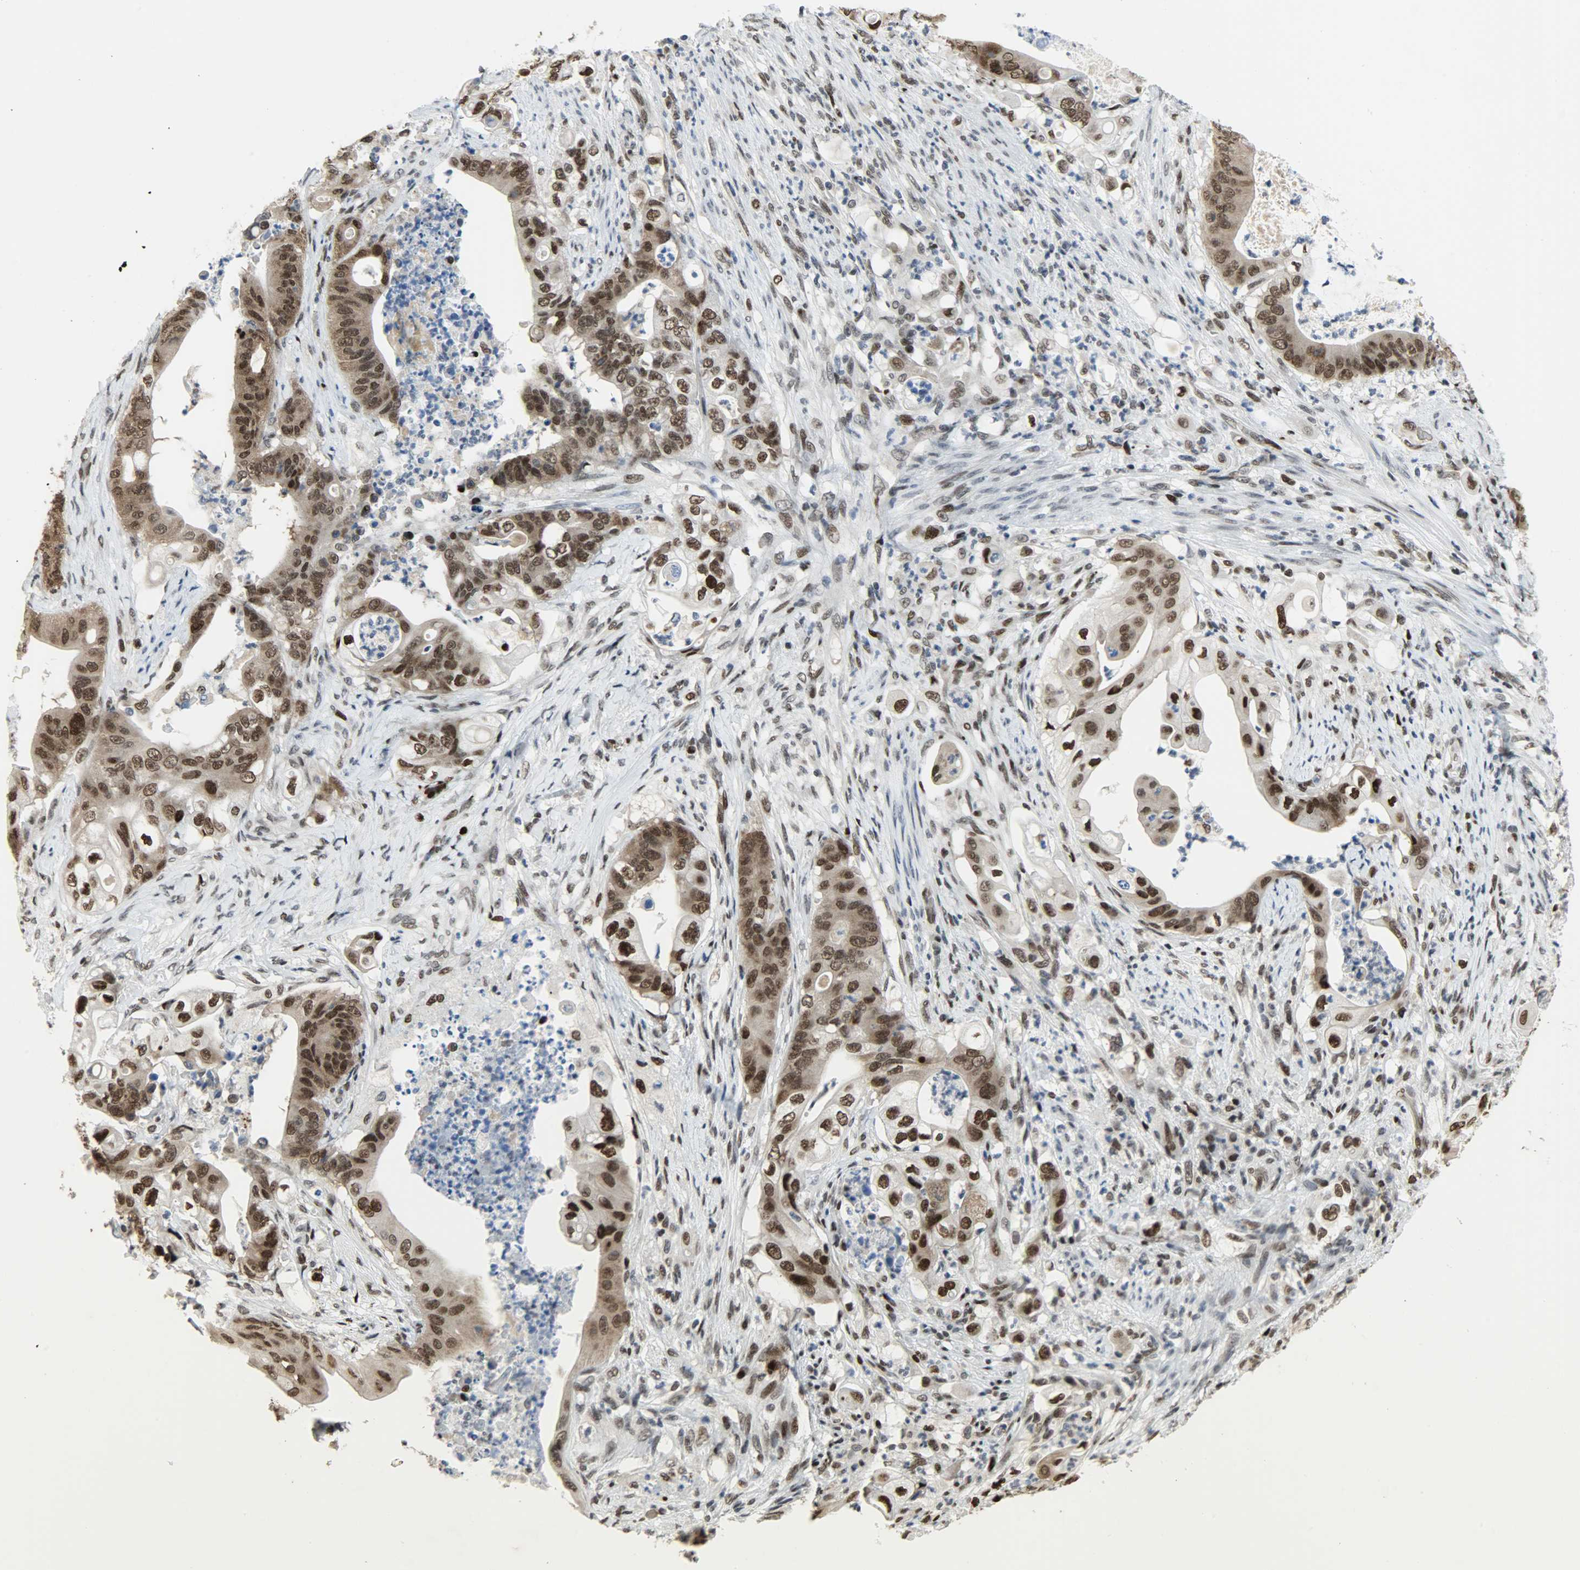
{"staining": {"intensity": "strong", "quantity": ">75%", "location": "cytoplasmic/membranous,nuclear"}, "tissue": "stomach cancer", "cell_type": "Tumor cells", "image_type": "cancer", "snomed": [{"axis": "morphology", "description": "Adenocarcinoma, NOS"}, {"axis": "topography", "description": "Stomach"}], "caption": "An immunohistochemistry histopathology image of tumor tissue is shown. Protein staining in brown shows strong cytoplasmic/membranous and nuclear positivity in adenocarcinoma (stomach) within tumor cells.", "gene": "SNAI1", "patient": {"sex": "female", "age": 73}}